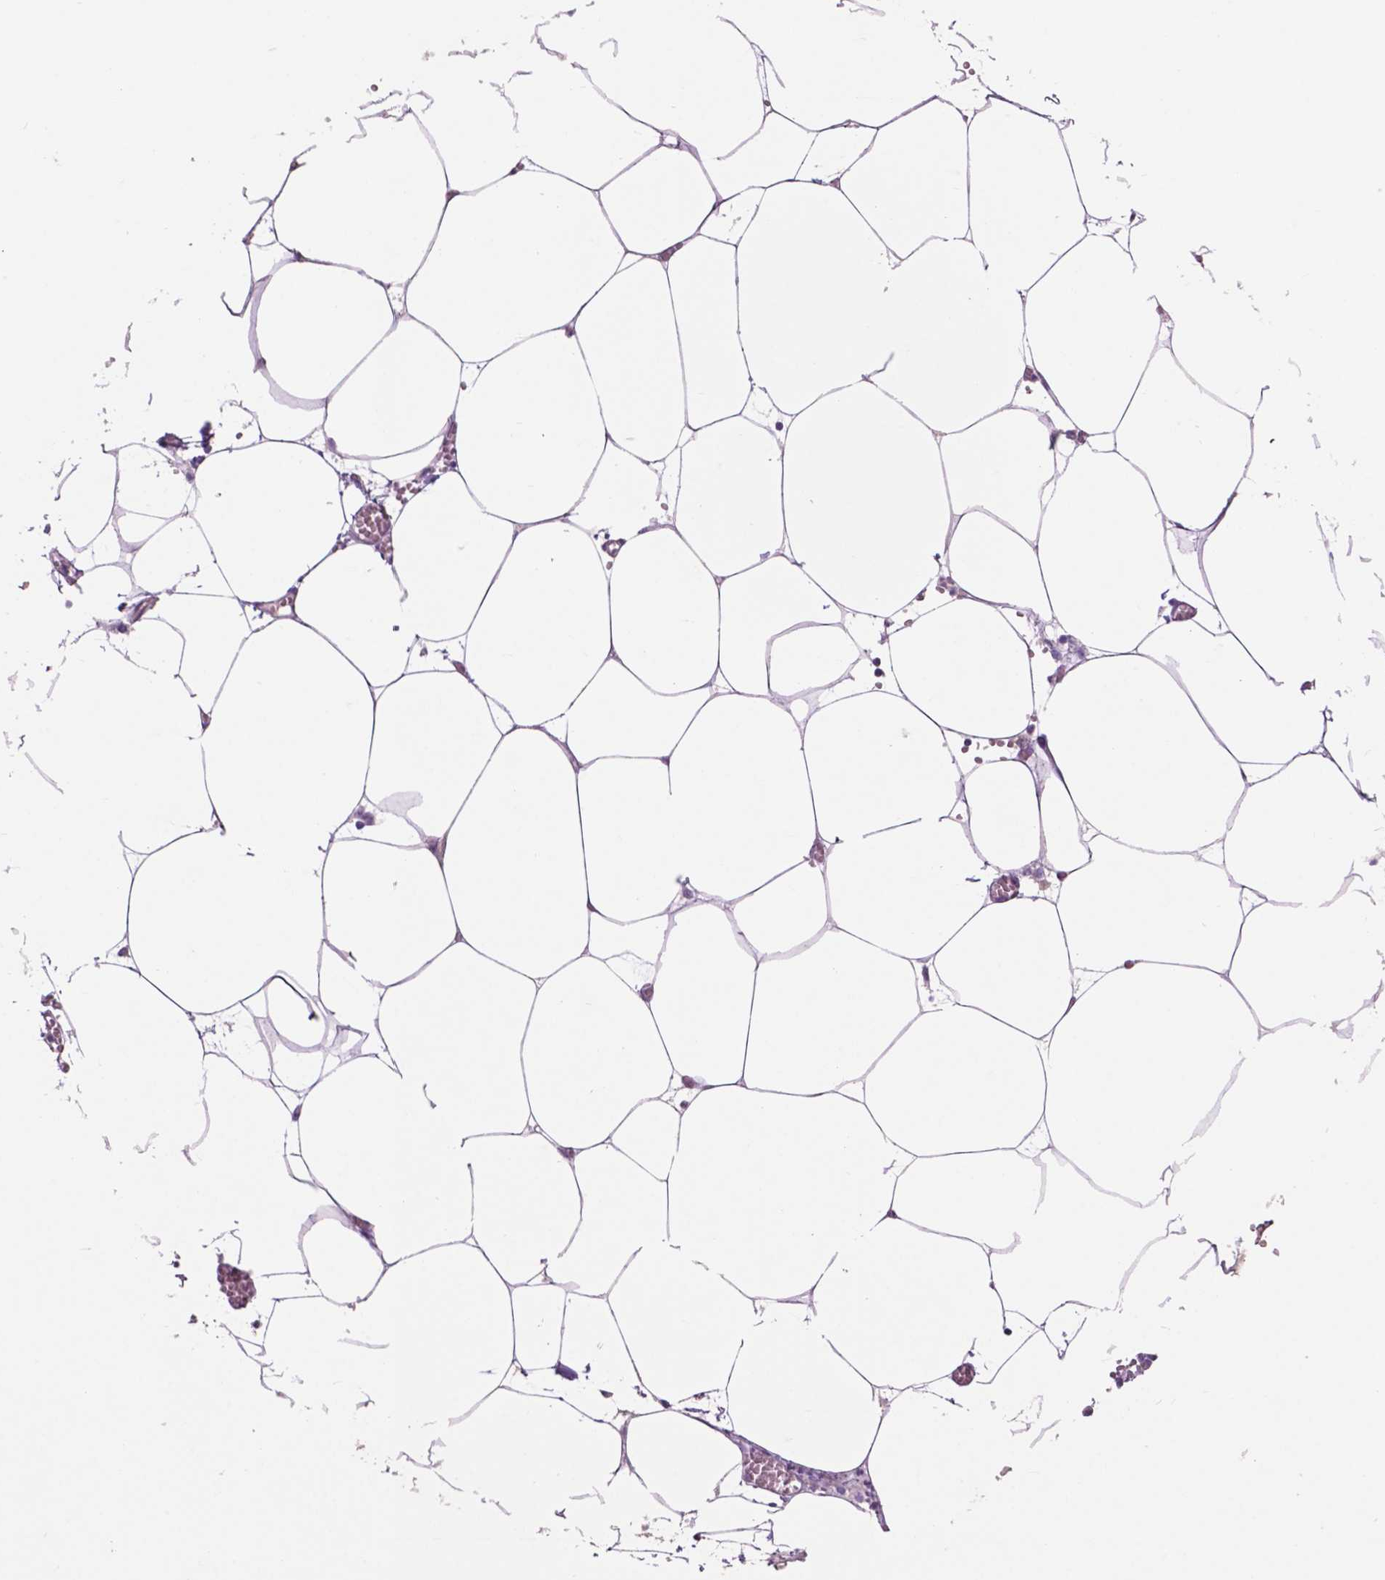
{"staining": {"intensity": "negative", "quantity": "none", "location": "none"}, "tissue": "adipose tissue", "cell_type": "Adipocytes", "image_type": "normal", "snomed": [{"axis": "morphology", "description": "Normal tissue, NOS"}, {"axis": "topography", "description": "Adipose tissue"}, {"axis": "topography", "description": "Pancreas"}, {"axis": "topography", "description": "Peripheral nerve tissue"}], "caption": "A high-resolution photomicrograph shows IHC staining of normal adipose tissue, which reveals no significant positivity in adipocytes. (DAB immunohistochemistry (IHC) visualized using brightfield microscopy, high magnification).", "gene": "IDO1", "patient": {"sex": "female", "age": 58}}